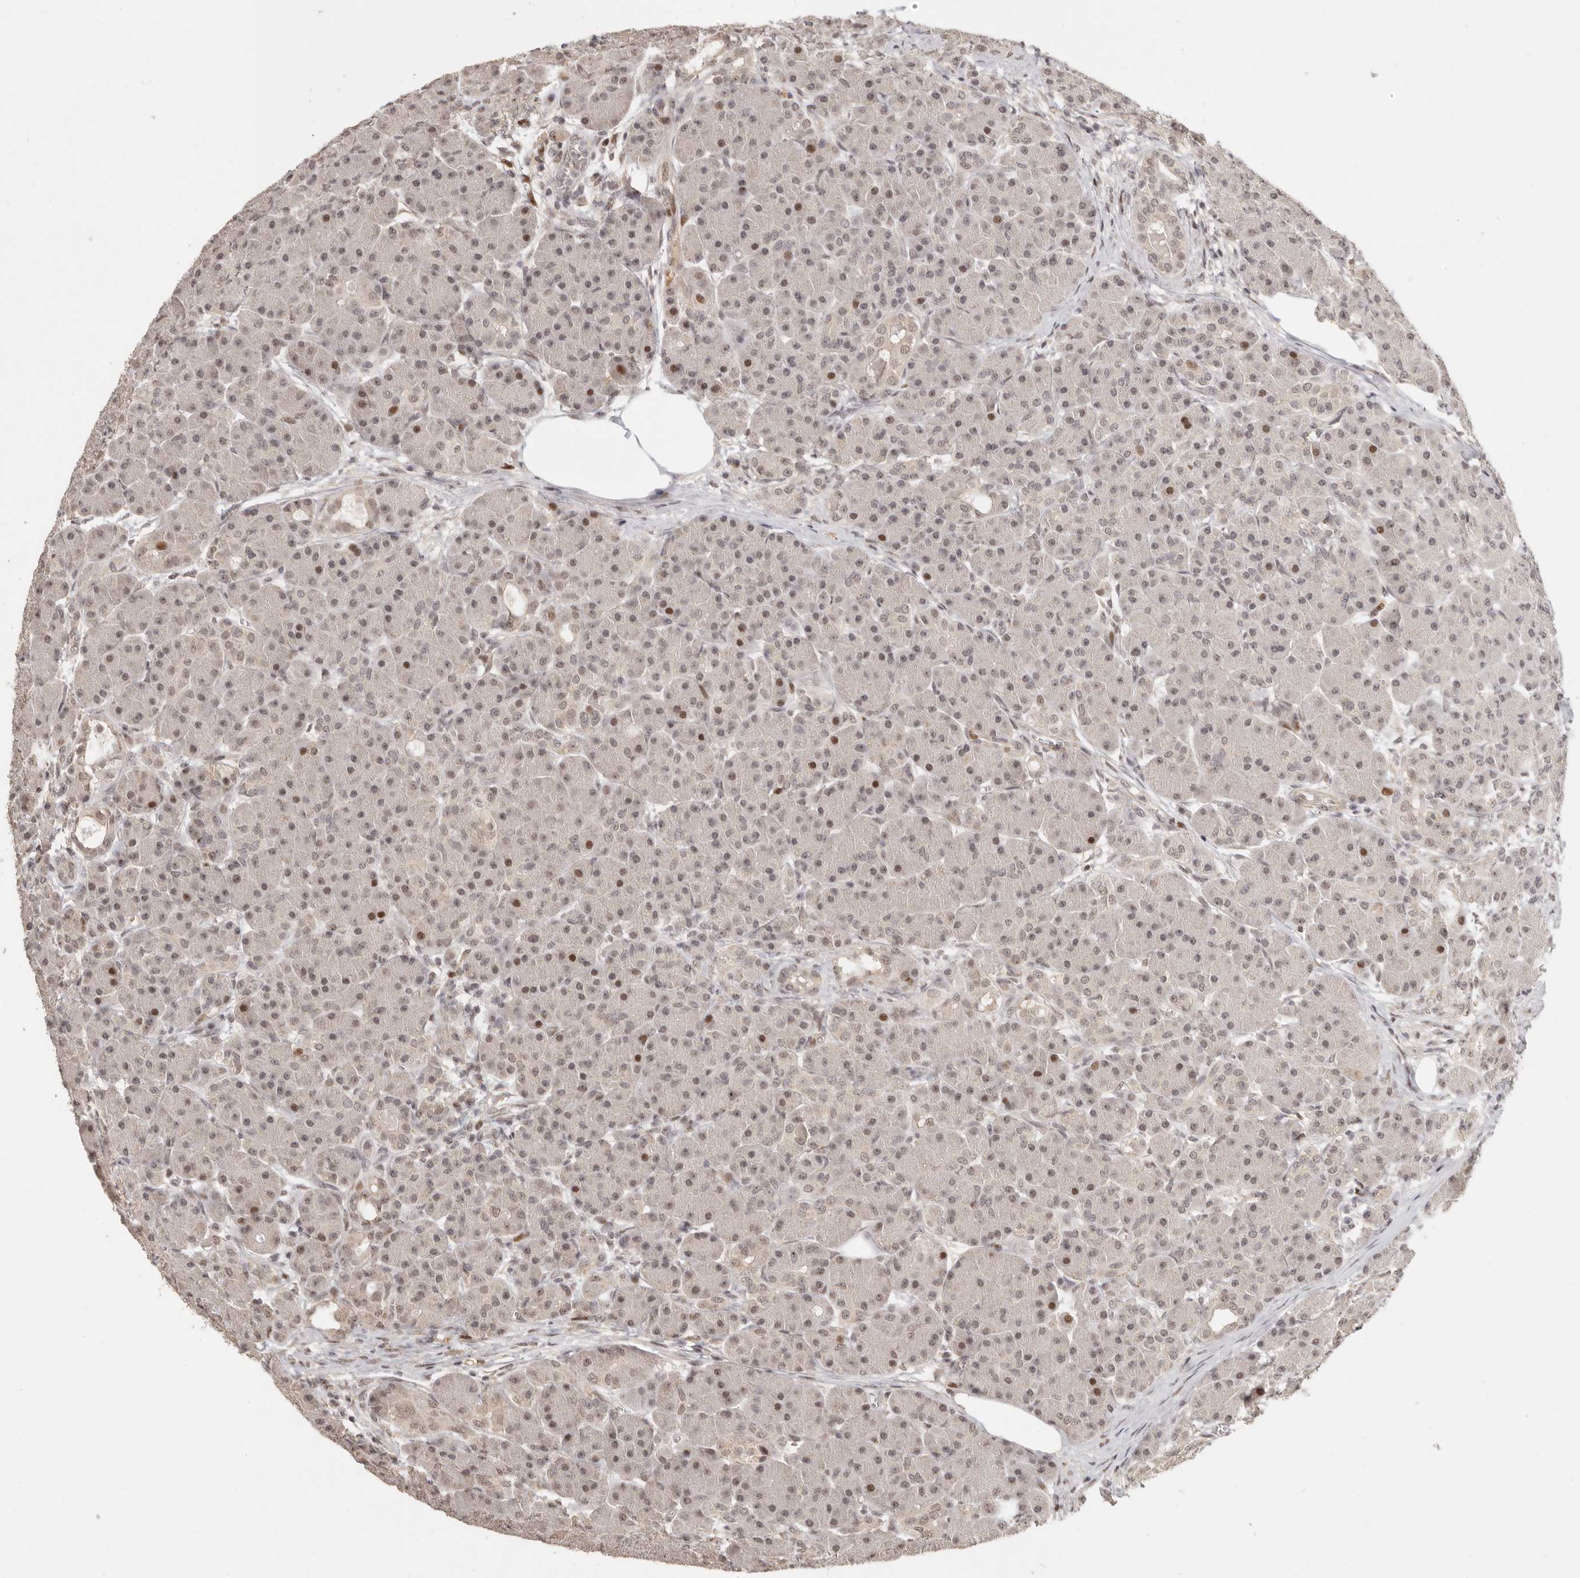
{"staining": {"intensity": "moderate", "quantity": "25%-75%", "location": "nuclear"}, "tissue": "pancreas", "cell_type": "Exocrine glandular cells", "image_type": "normal", "snomed": [{"axis": "morphology", "description": "Normal tissue, NOS"}, {"axis": "topography", "description": "Pancreas"}], "caption": "This histopathology image exhibits immunohistochemistry (IHC) staining of unremarkable human pancreas, with medium moderate nuclear staining in about 25%-75% of exocrine glandular cells.", "gene": "GPBP1L1", "patient": {"sex": "male", "age": 63}}